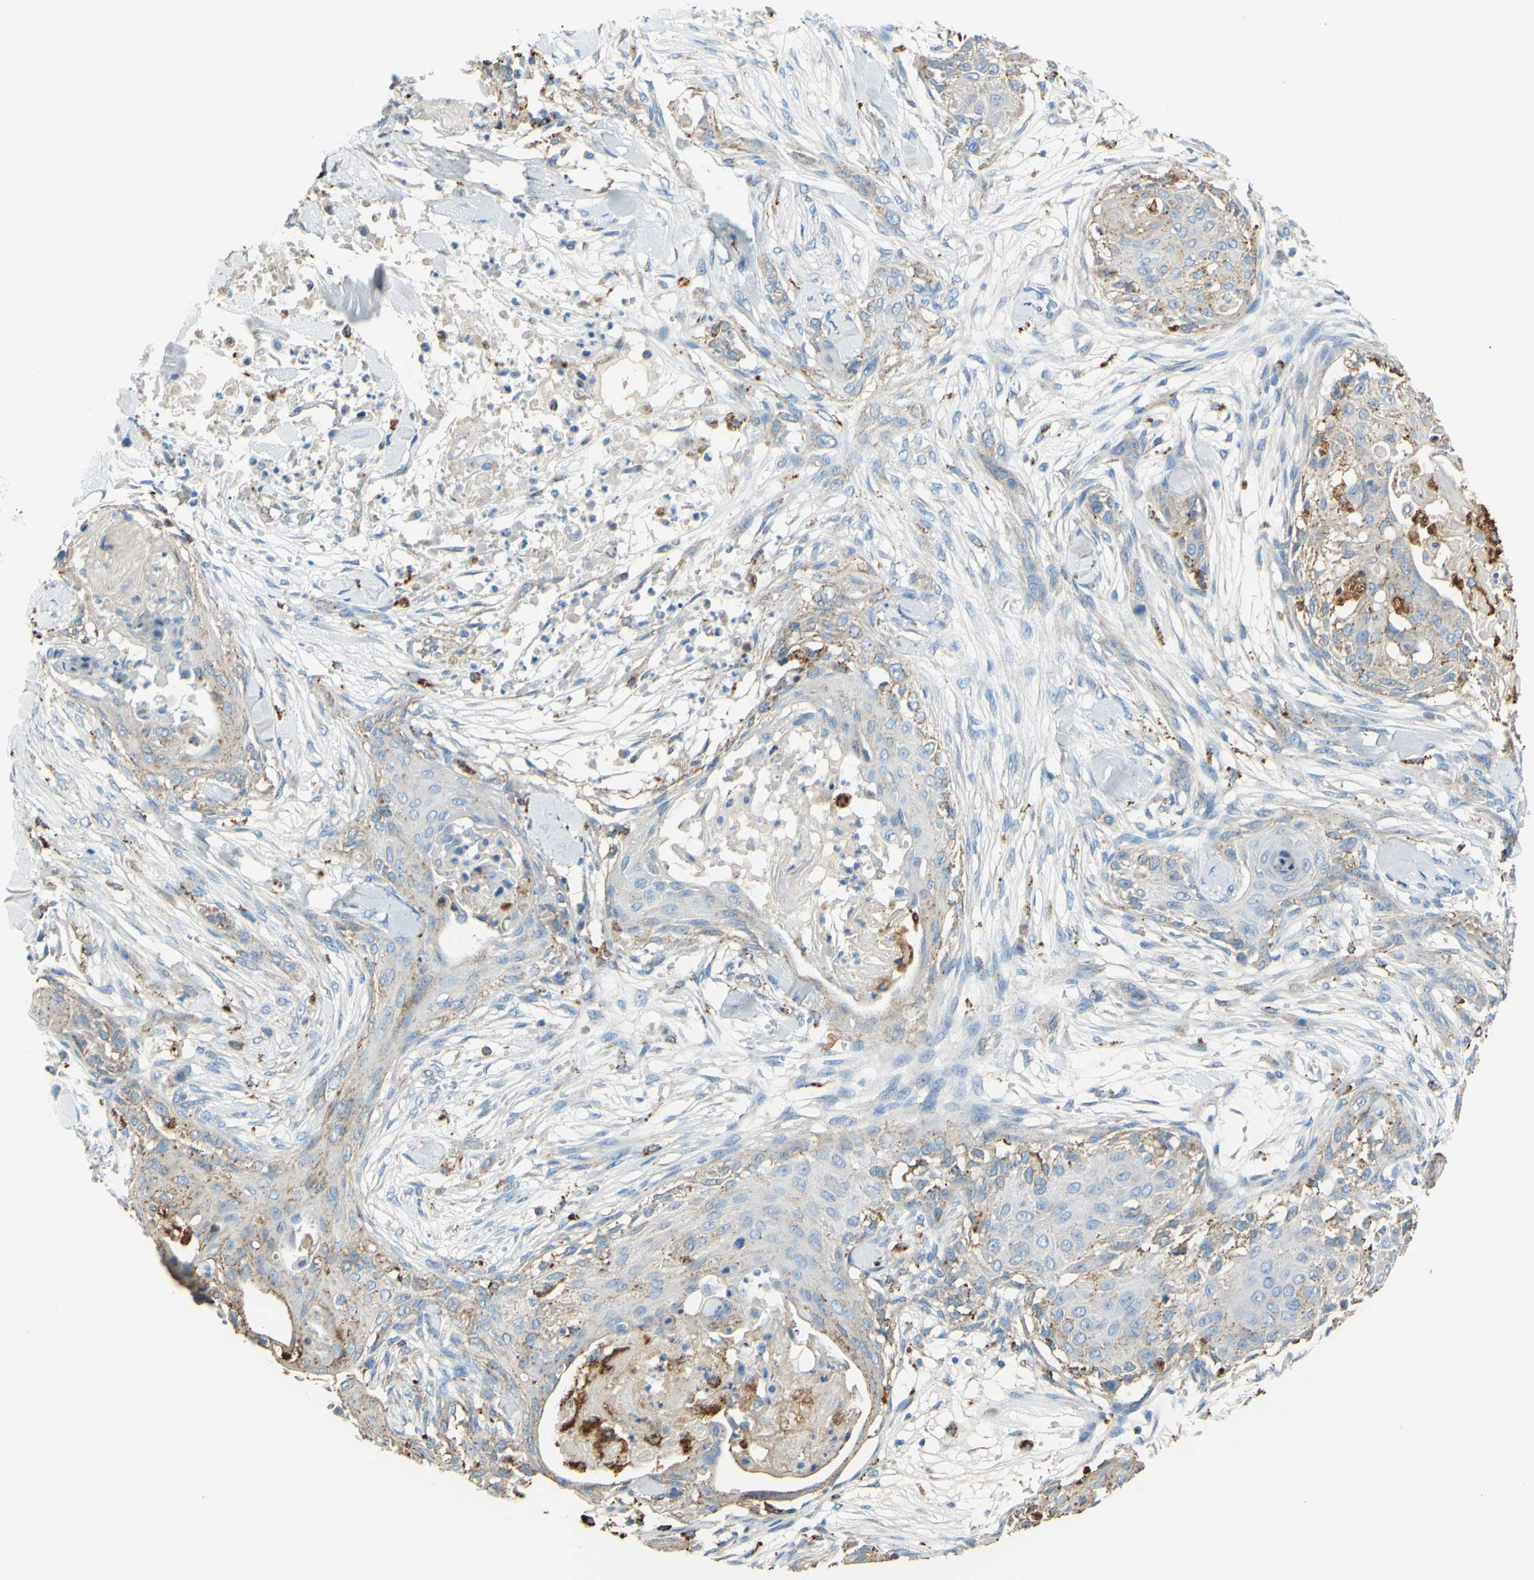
{"staining": {"intensity": "weak", "quantity": "25%-75%", "location": "cytoplasmic/membranous"}, "tissue": "skin cancer", "cell_type": "Tumor cells", "image_type": "cancer", "snomed": [{"axis": "morphology", "description": "Squamous cell carcinoma, NOS"}, {"axis": "topography", "description": "Skin"}], "caption": "Immunohistochemical staining of human skin squamous cell carcinoma reveals low levels of weak cytoplasmic/membranous expression in approximately 25%-75% of tumor cells.", "gene": "CTSD", "patient": {"sex": "female", "age": 59}}